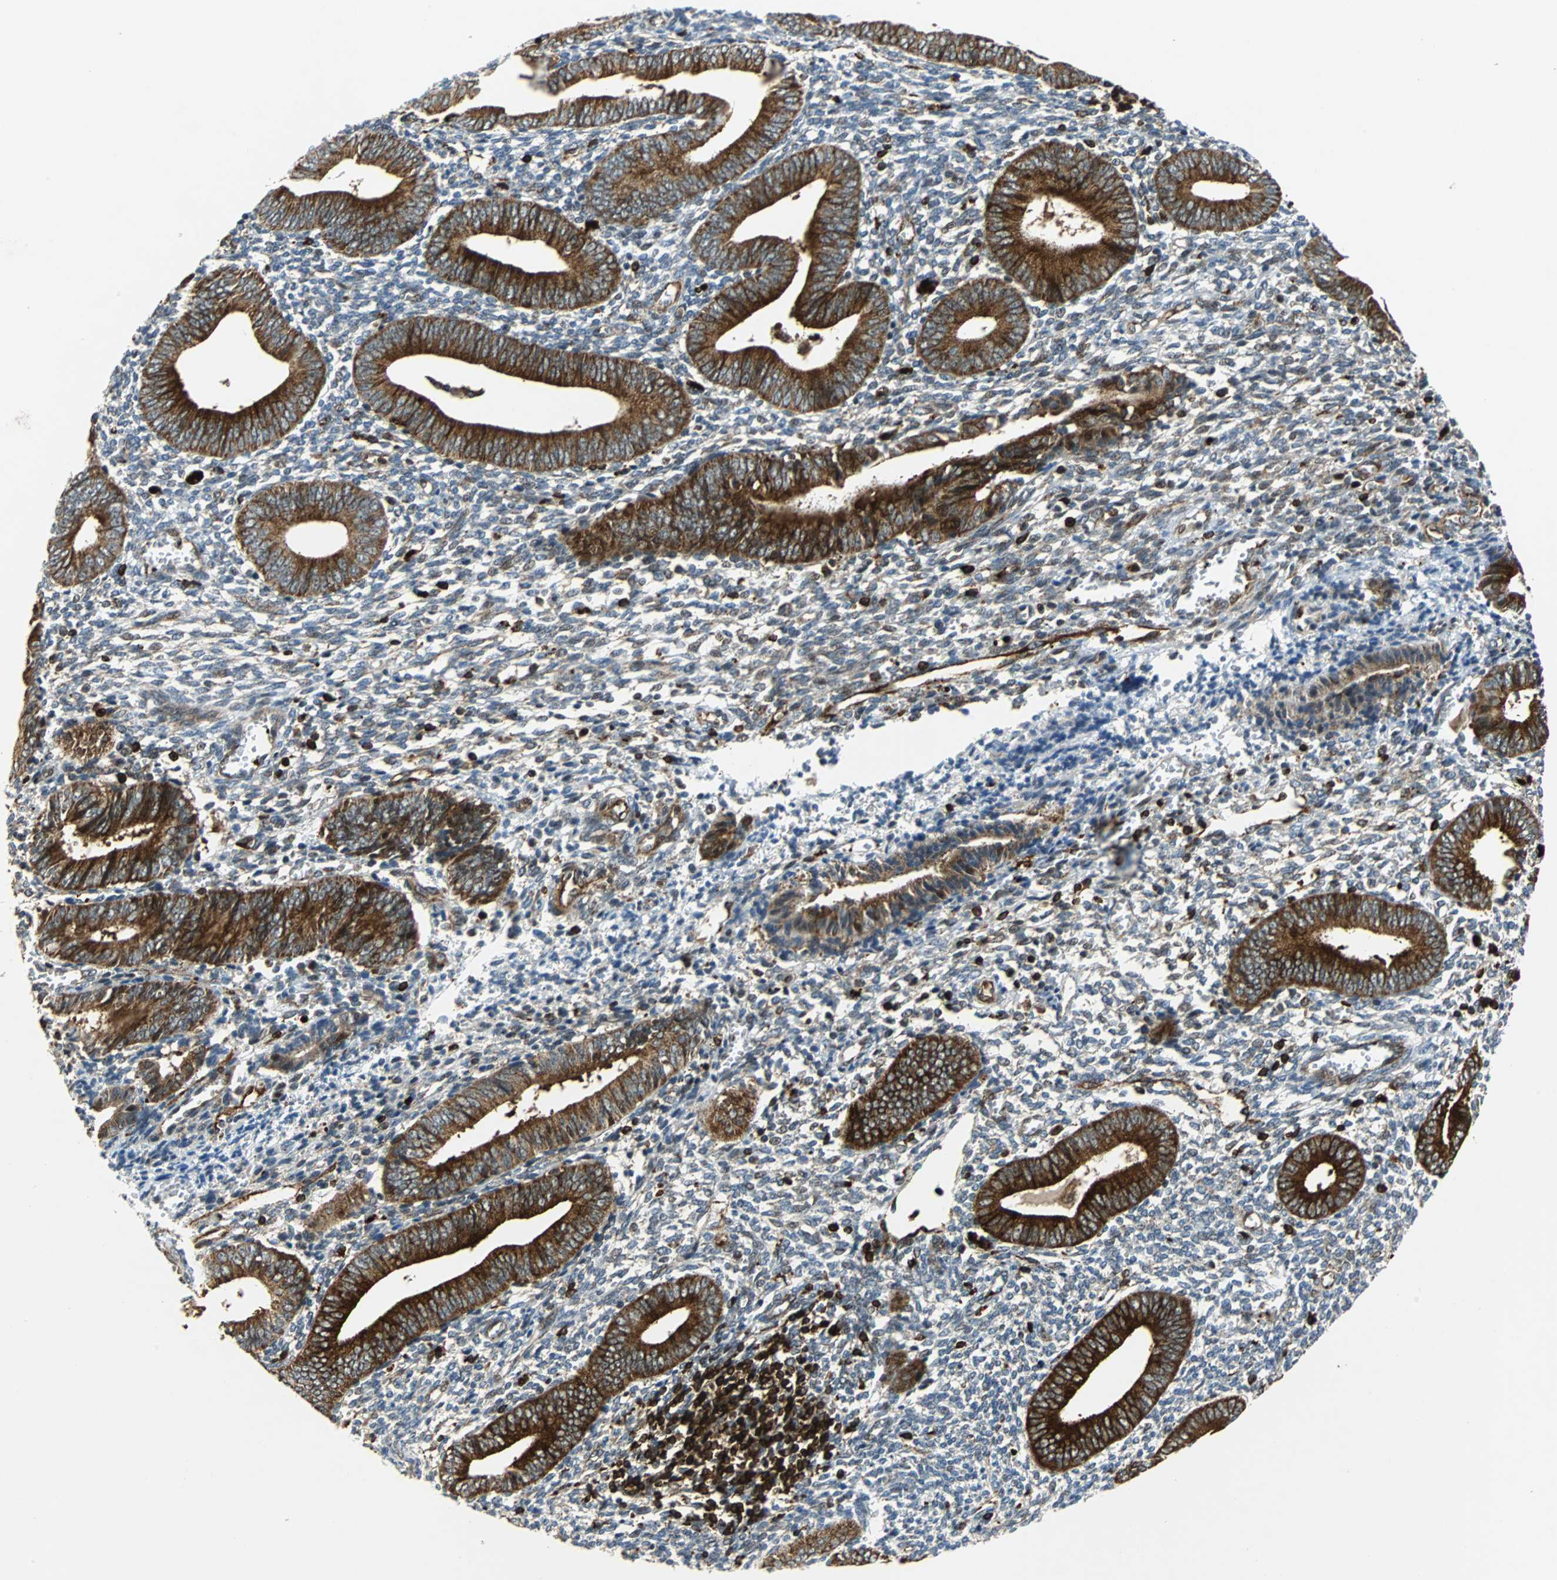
{"staining": {"intensity": "weak", "quantity": "25%-75%", "location": "cytoplasmic/membranous"}, "tissue": "endometrium", "cell_type": "Cells in endometrial stroma", "image_type": "normal", "snomed": [{"axis": "morphology", "description": "Normal tissue, NOS"}, {"axis": "topography", "description": "Uterus"}, {"axis": "topography", "description": "Endometrium"}], "caption": "Immunohistochemical staining of benign human endometrium shows low levels of weak cytoplasmic/membranous positivity in approximately 25%-75% of cells in endometrial stroma.", "gene": "TUBA4A", "patient": {"sex": "female", "age": 33}}